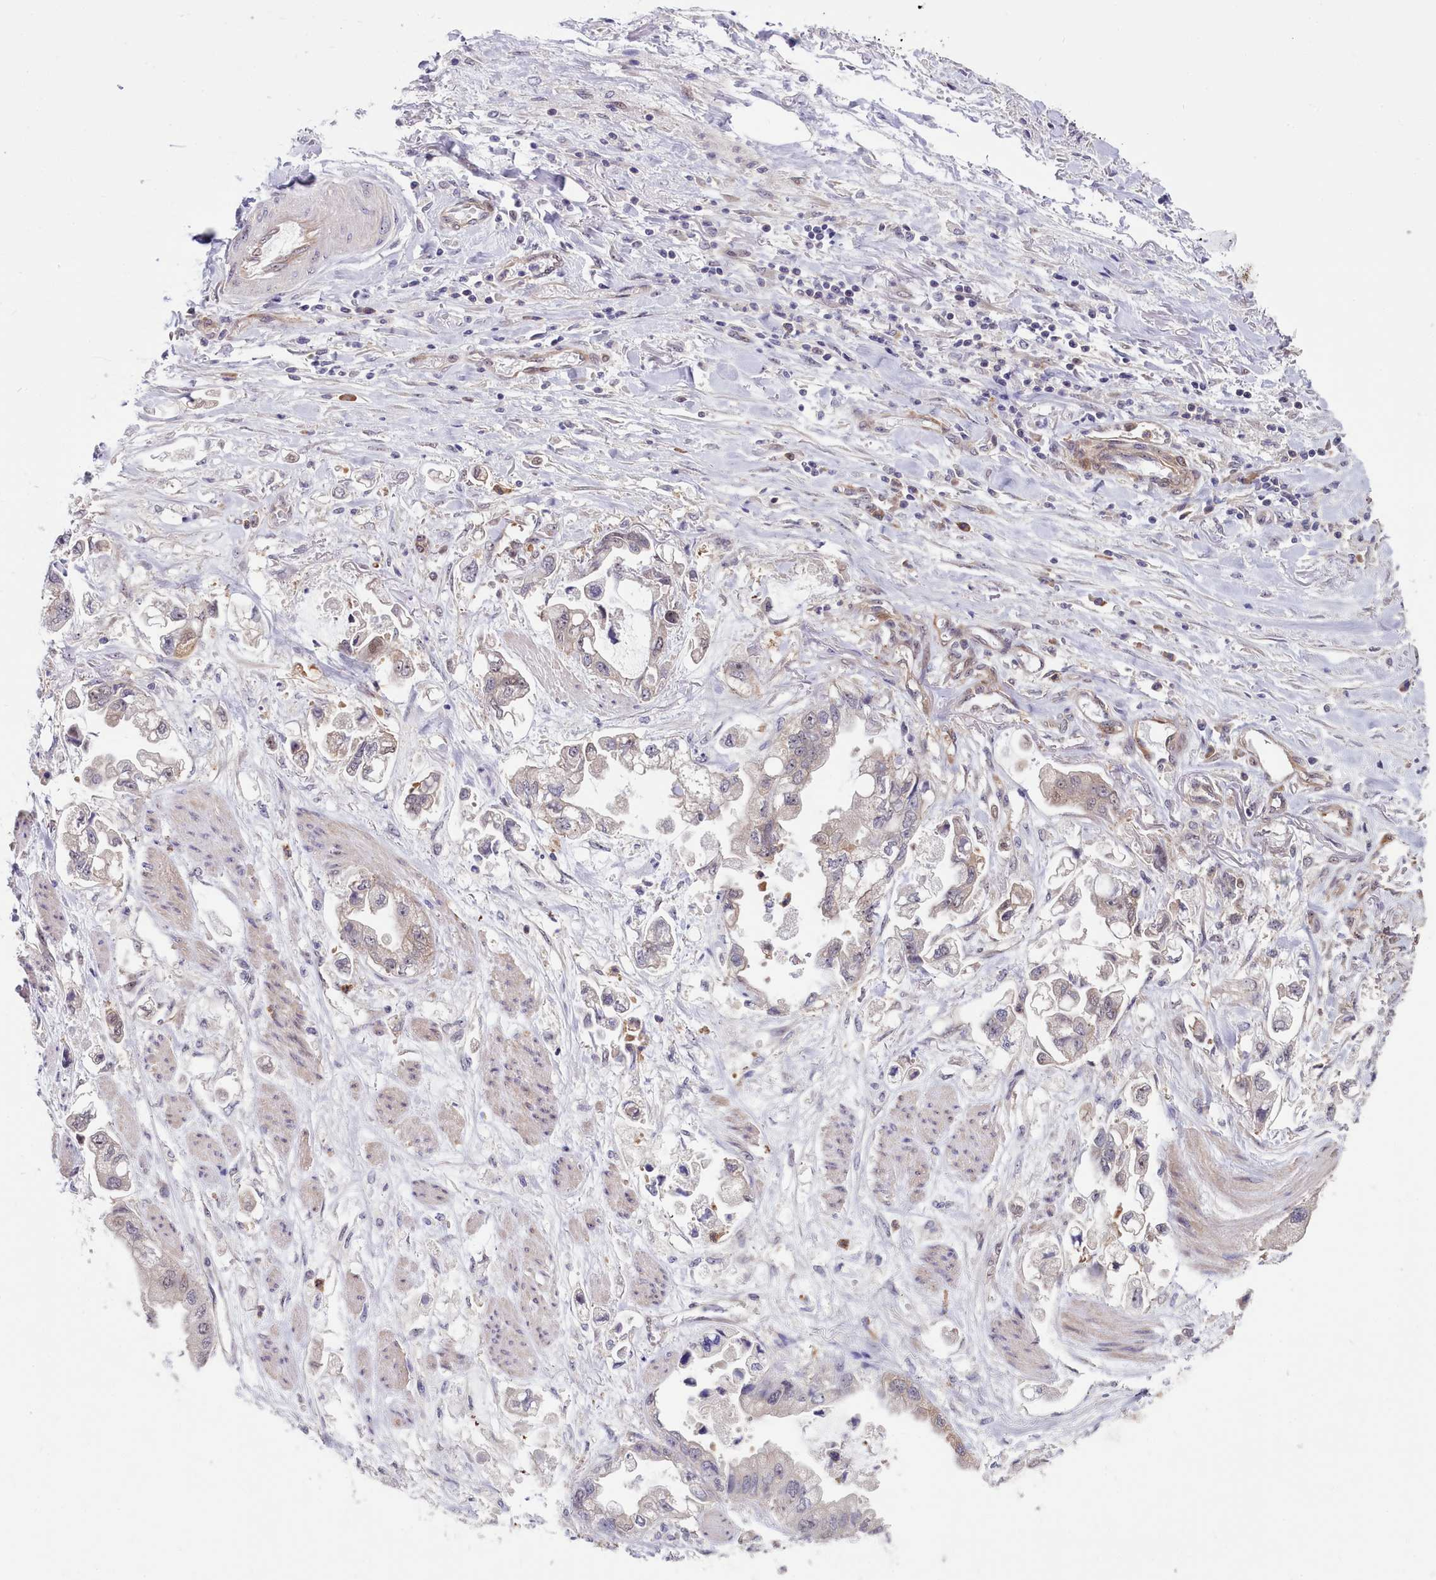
{"staining": {"intensity": "weak", "quantity": "25%-75%", "location": "cytoplasmic/membranous"}, "tissue": "stomach cancer", "cell_type": "Tumor cells", "image_type": "cancer", "snomed": [{"axis": "morphology", "description": "Adenocarcinoma, NOS"}, {"axis": "topography", "description": "Stomach"}], "caption": "The immunohistochemical stain shows weak cytoplasmic/membranous expression in tumor cells of adenocarcinoma (stomach) tissue. The protein of interest is shown in brown color, while the nuclei are stained blue.", "gene": "BCAR1", "patient": {"sex": "male", "age": 62}}